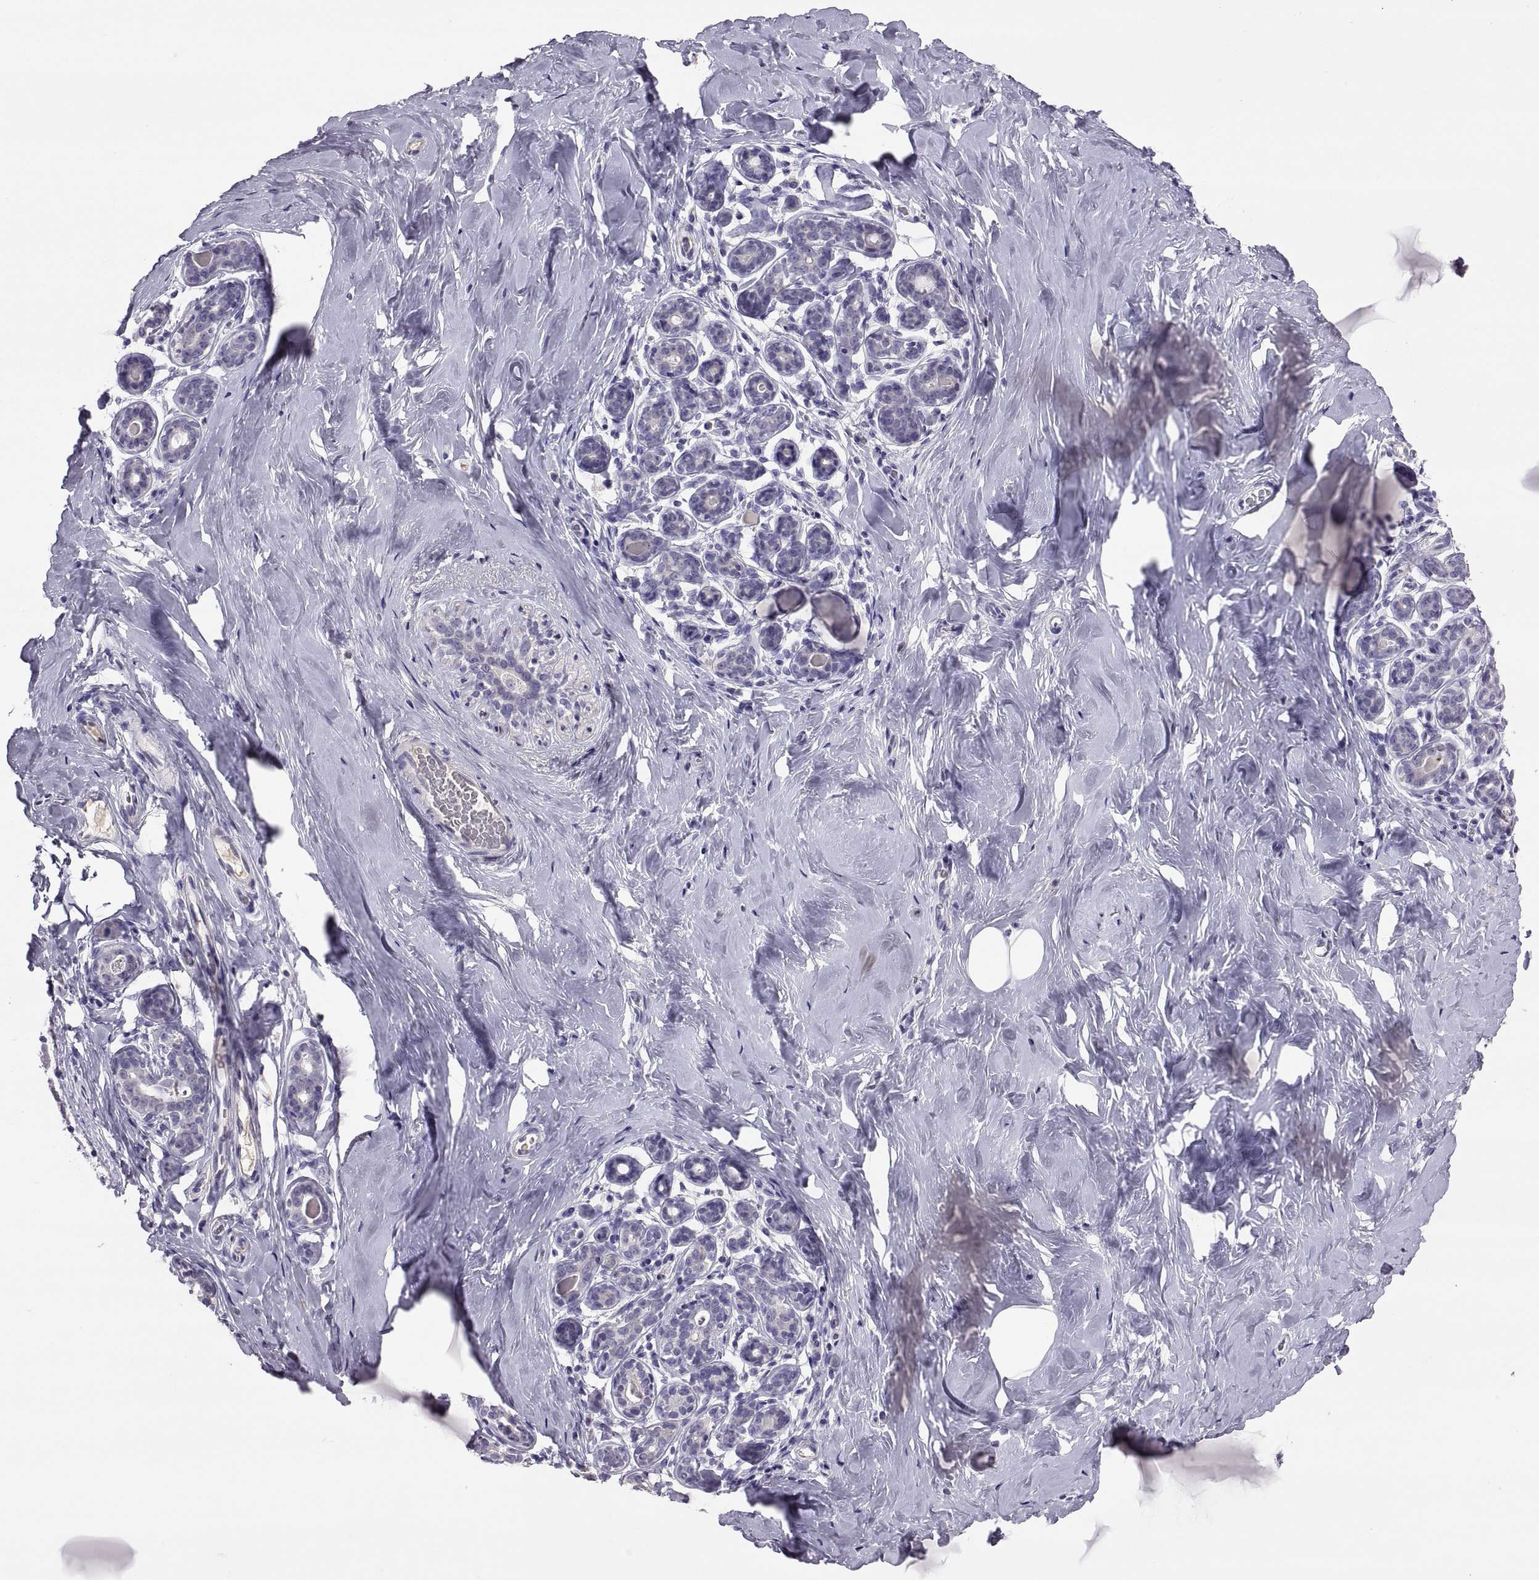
{"staining": {"intensity": "negative", "quantity": "none", "location": "none"}, "tissue": "breast", "cell_type": "Adipocytes", "image_type": "normal", "snomed": [{"axis": "morphology", "description": "Normal tissue, NOS"}, {"axis": "topography", "description": "Skin"}, {"axis": "topography", "description": "Breast"}], "caption": "Breast stained for a protein using immunohistochemistry (IHC) exhibits no staining adipocytes.", "gene": "TBX19", "patient": {"sex": "female", "age": 43}}